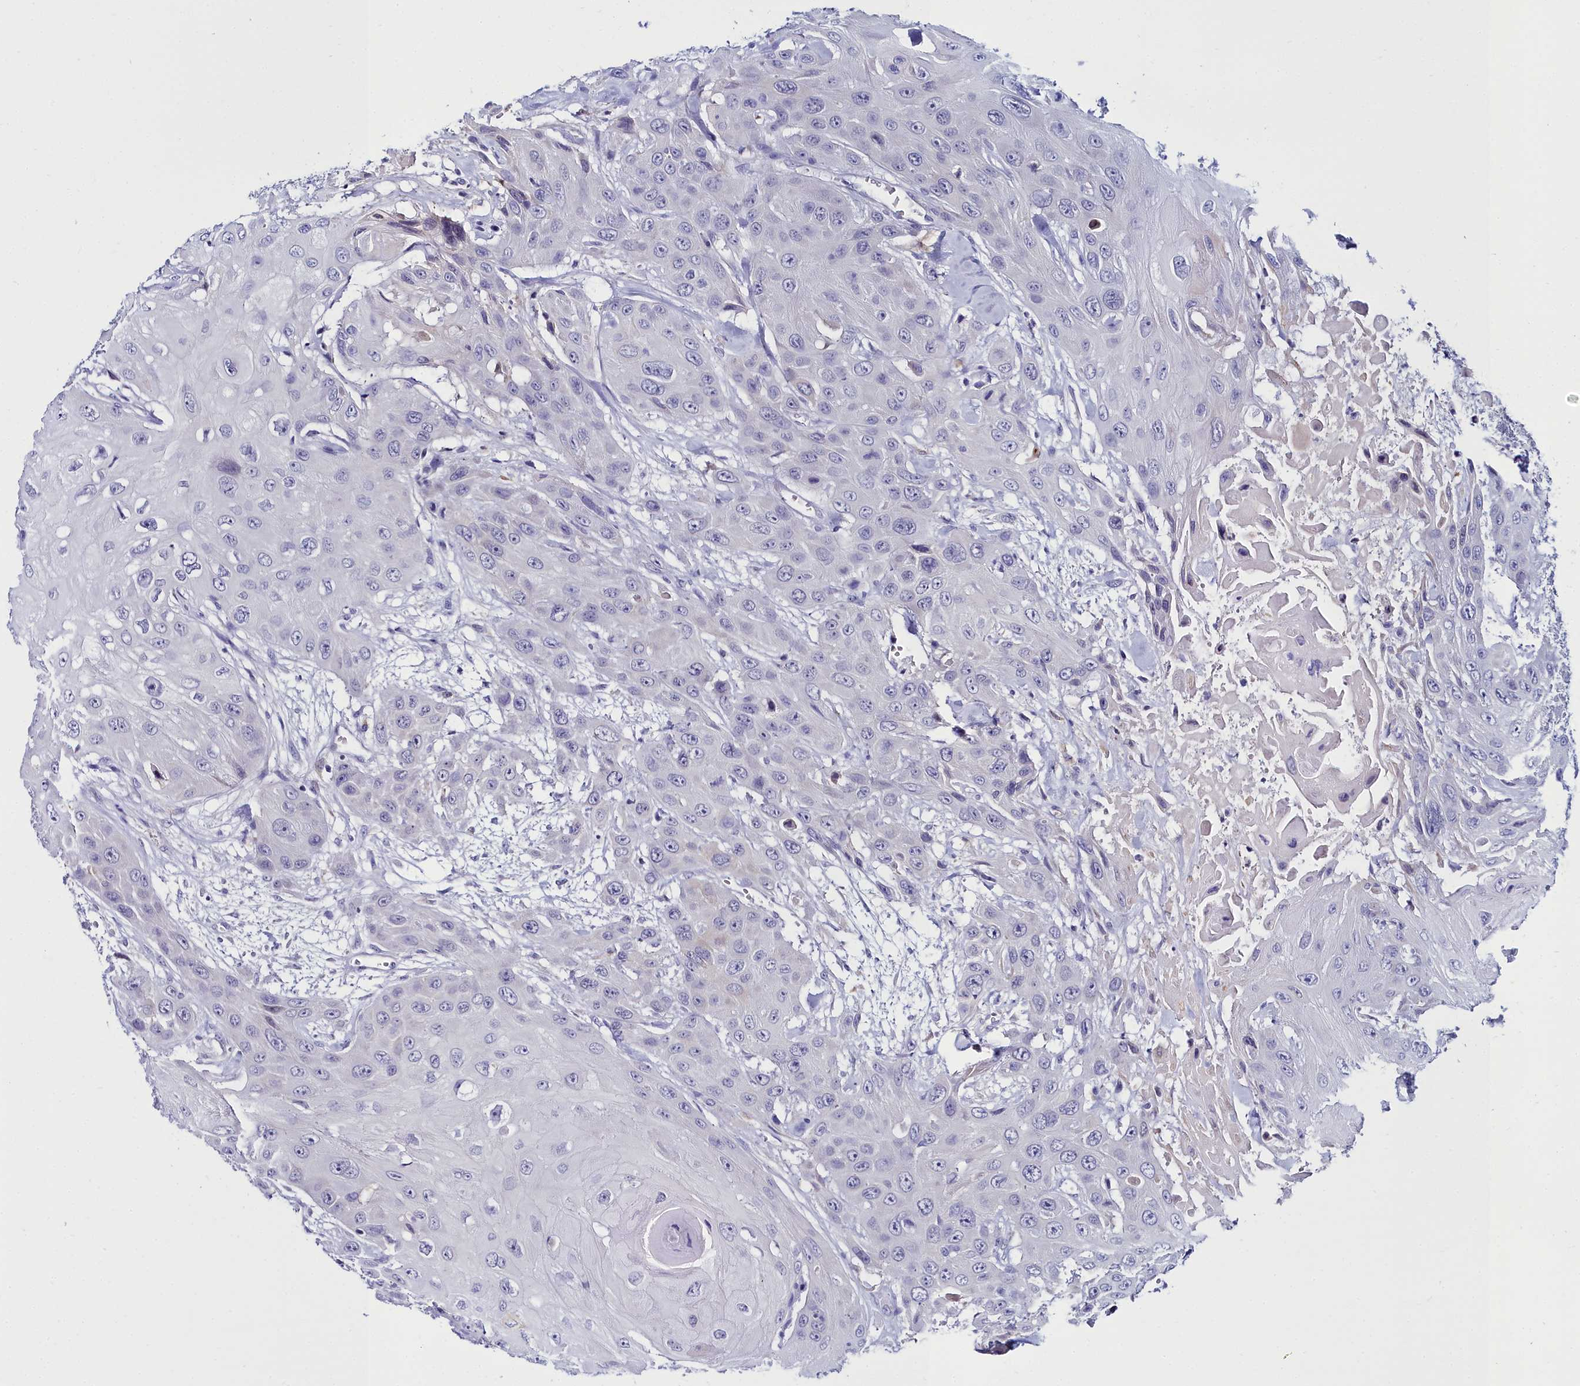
{"staining": {"intensity": "negative", "quantity": "none", "location": "none"}, "tissue": "head and neck cancer", "cell_type": "Tumor cells", "image_type": "cancer", "snomed": [{"axis": "morphology", "description": "Squamous cell carcinoma, NOS"}, {"axis": "topography", "description": "Head-Neck"}], "caption": "IHC of human head and neck cancer (squamous cell carcinoma) shows no staining in tumor cells. (DAB IHC, high magnification).", "gene": "ELAPOR2", "patient": {"sex": "male", "age": 81}}